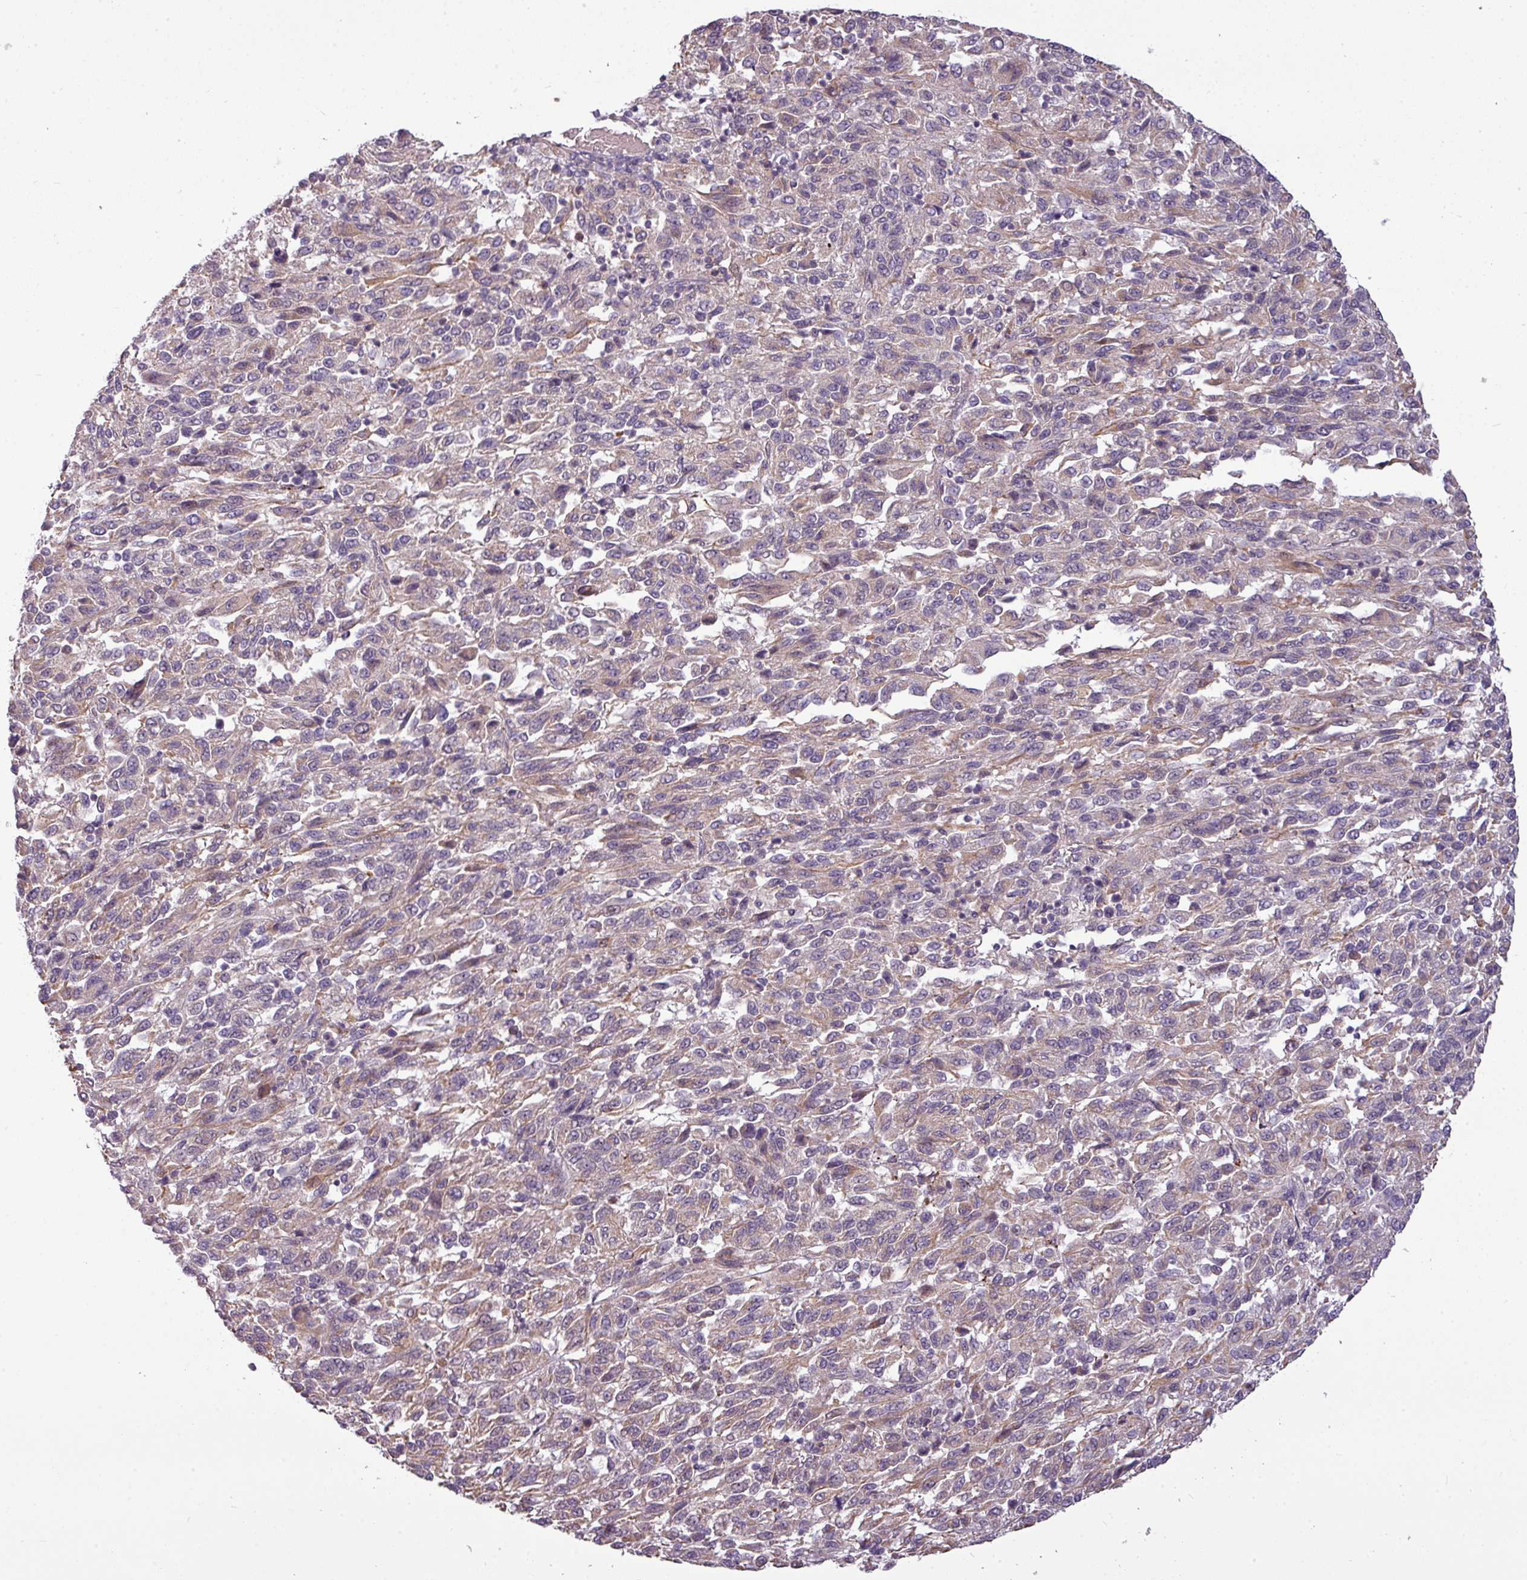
{"staining": {"intensity": "weak", "quantity": "25%-75%", "location": "cytoplasmic/membranous"}, "tissue": "melanoma", "cell_type": "Tumor cells", "image_type": "cancer", "snomed": [{"axis": "morphology", "description": "Malignant melanoma, Metastatic site"}, {"axis": "topography", "description": "Lung"}], "caption": "A brown stain labels weak cytoplasmic/membranous positivity of a protein in human melanoma tumor cells.", "gene": "ZNF35", "patient": {"sex": "male", "age": 64}}